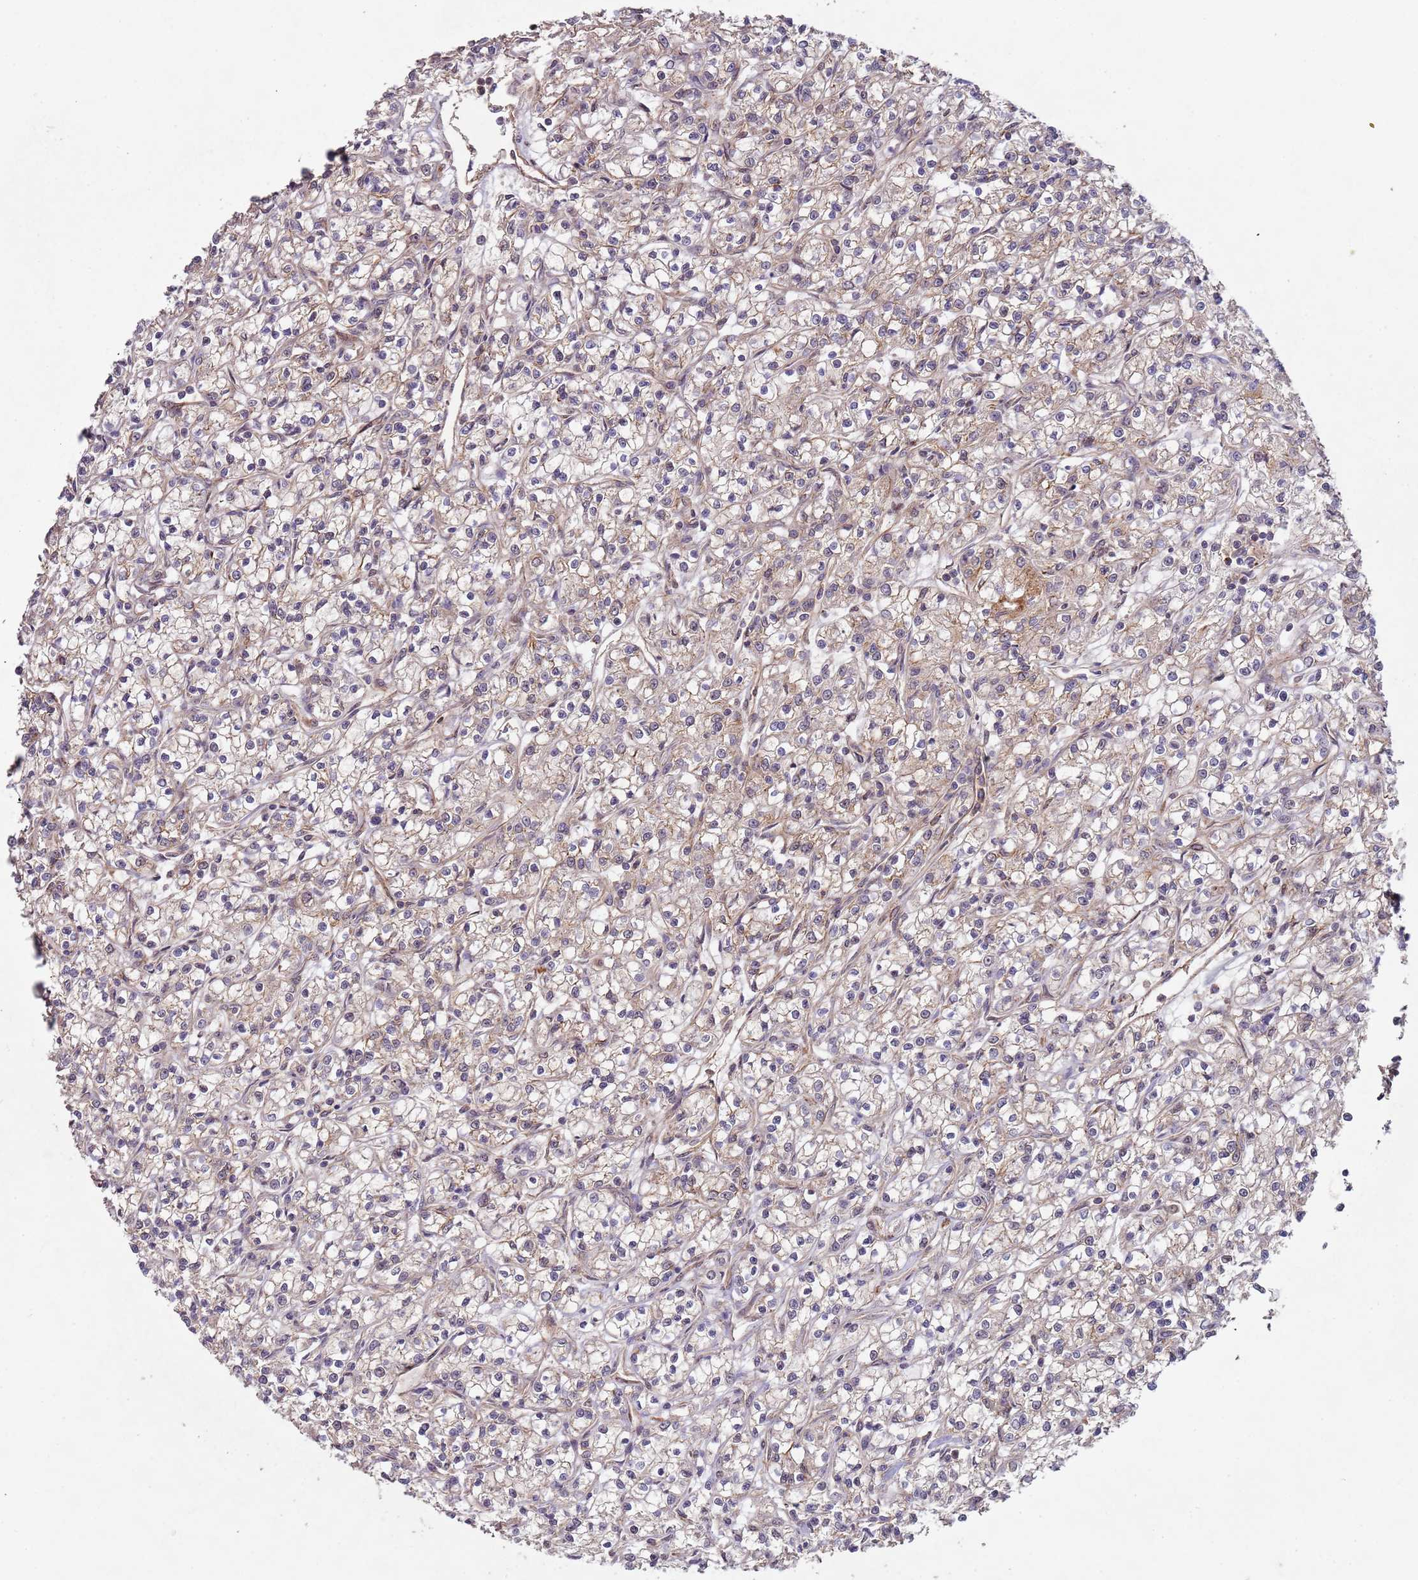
{"staining": {"intensity": "weak", "quantity": ">75%", "location": "cytoplasmic/membranous"}, "tissue": "renal cancer", "cell_type": "Tumor cells", "image_type": "cancer", "snomed": [{"axis": "morphology", "description": "Adenocarcinoma, NOS"}, {"axis": "topography", "description": "Kidney"}], "caption": "Protein analysis of adenocarcinoma (renal) tissue exhibits weak cytoplasmic/membranous expression in approximately >75% of tumor cells.", "gene": "KANSL1L", "patient": {"sex": "female", "age": 59}}